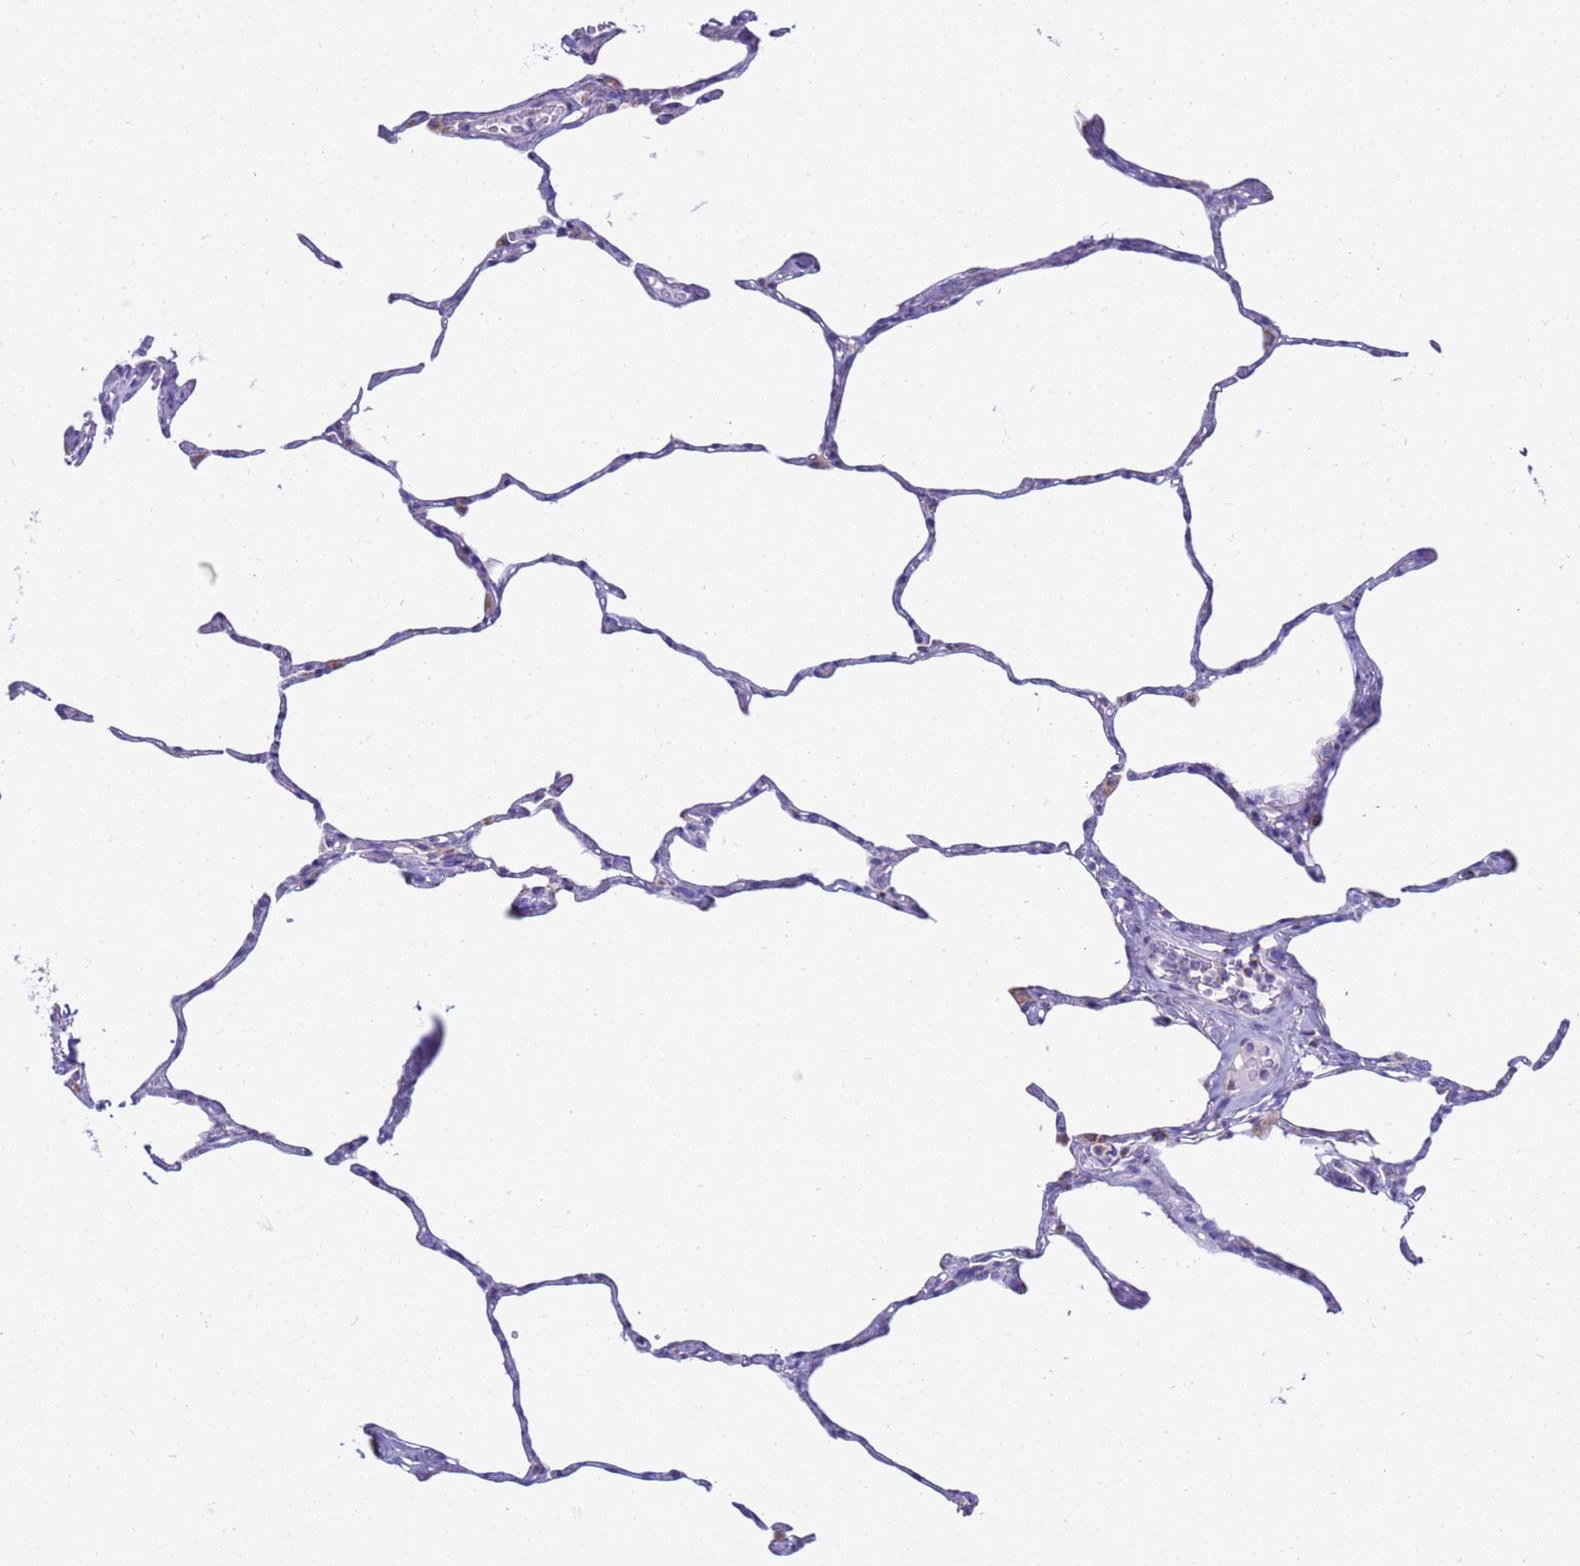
{"staining": {"intensity": "negative", "quantity": "none", "location": "none"}, "tissue": "lung", "cell_type": "Alveolar cells", "image_type": "normal", "snomed": [{"axis": "morphology", "description": "Normal tissue, NOS"}, {"axis": "topography", "description": "Lung"}], "caption": "Alveolar cells show no significant positivity in unremarkable lung.", "gene": "RNF165", "patient": {"sex": "male", "age": 65}}